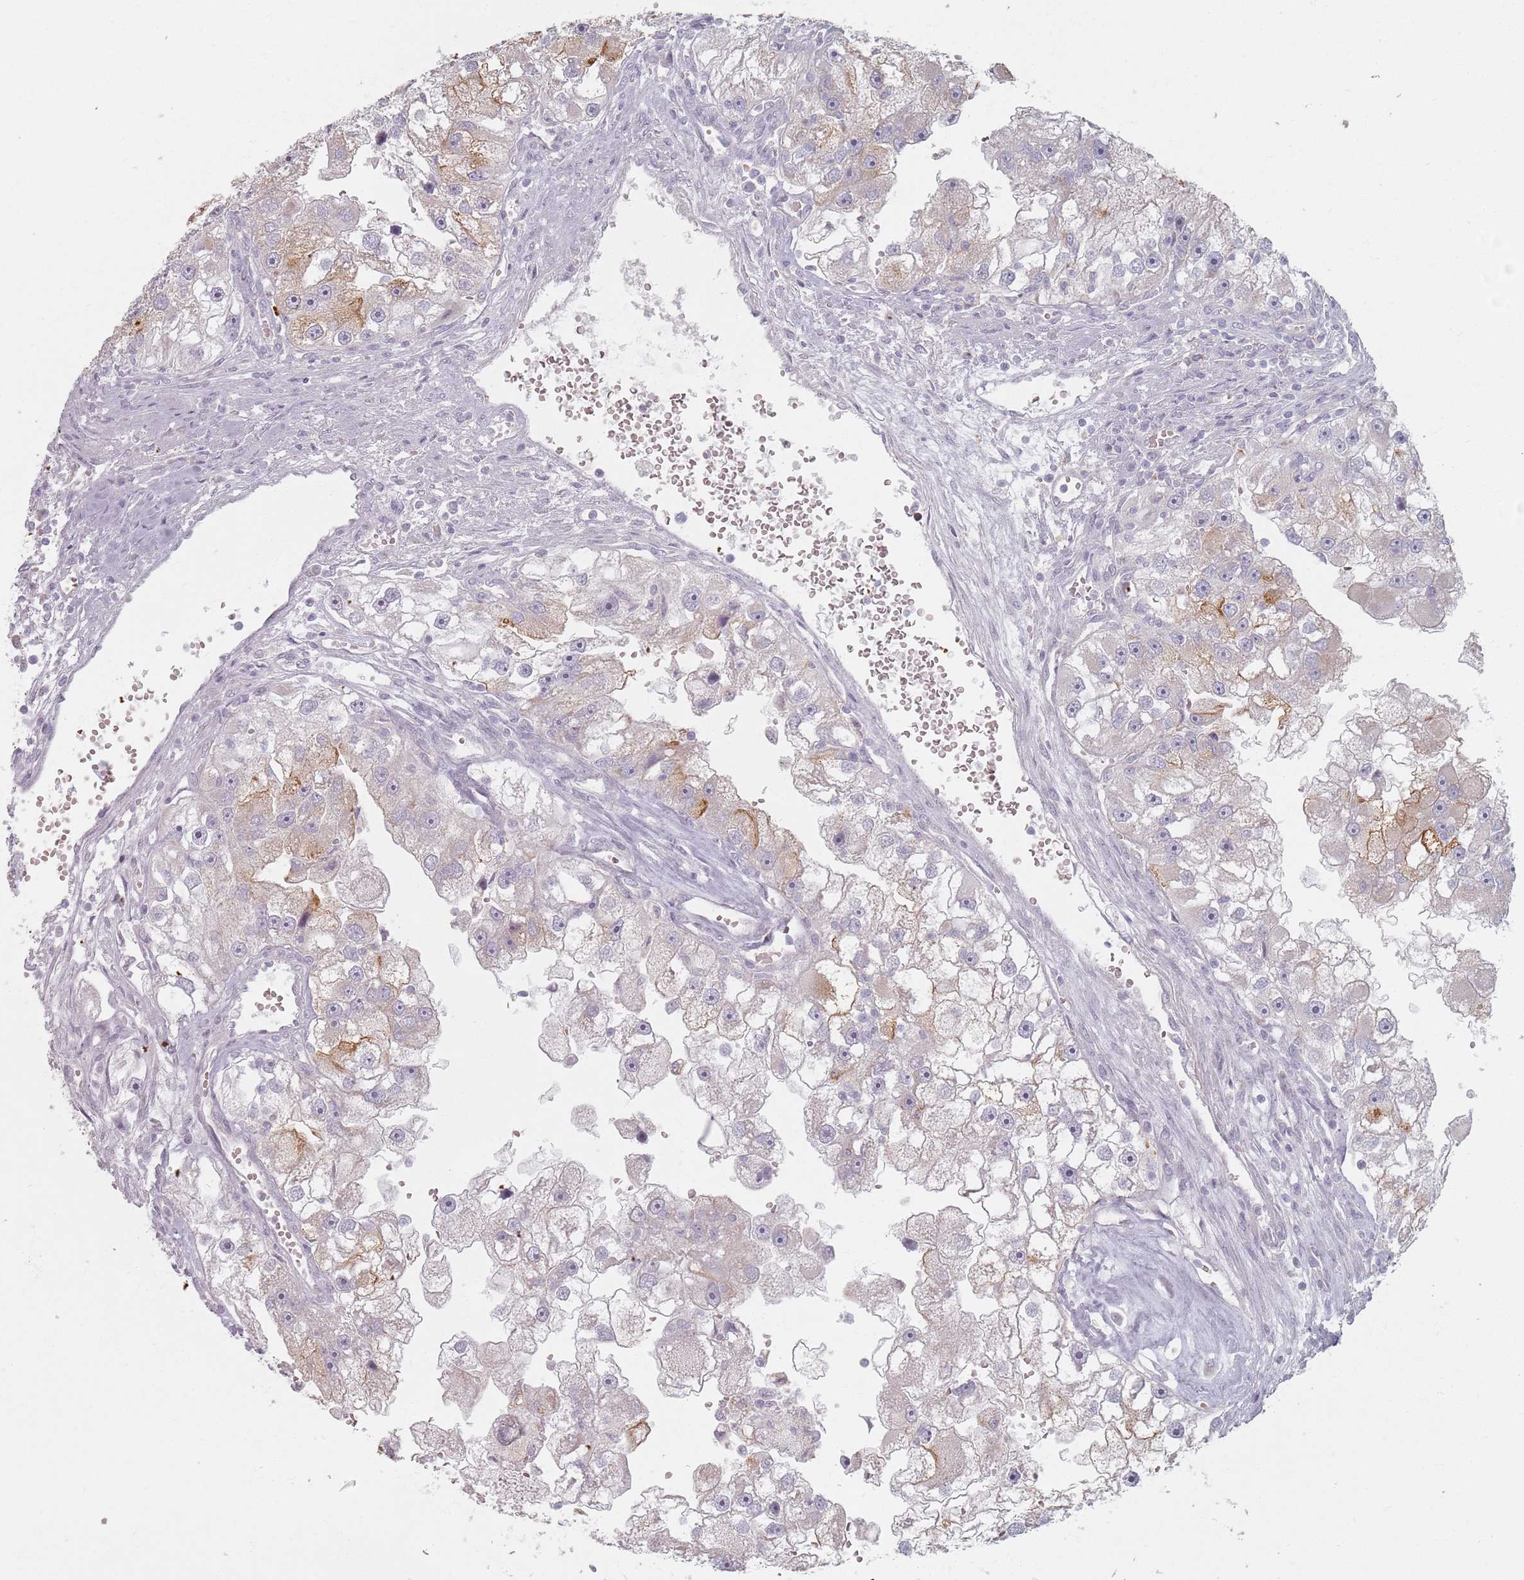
{"staining": {"intensity": "moderate", "quantity": "<25%", "location": "cytoplasmic/membranous"}, "tissue": "renal cancer", "cell_type": "Tumor cells", "image_type": "cancer", "snomed": [{"axis": "morphology", "description": "Adenocarcinoma, NOS"}, {"axis": "topography", "description": "Kidney"}], "caption": "This photomicrograph demonstrates immunohistochemistry (IHC) staining of adenocarcinoma (renal), with low moderate cytoplasmic/membranous expression in approximately <25% of tumor cells.", "gene": "PKD2L2", "patient": {"sex": "male", "age": 63}}